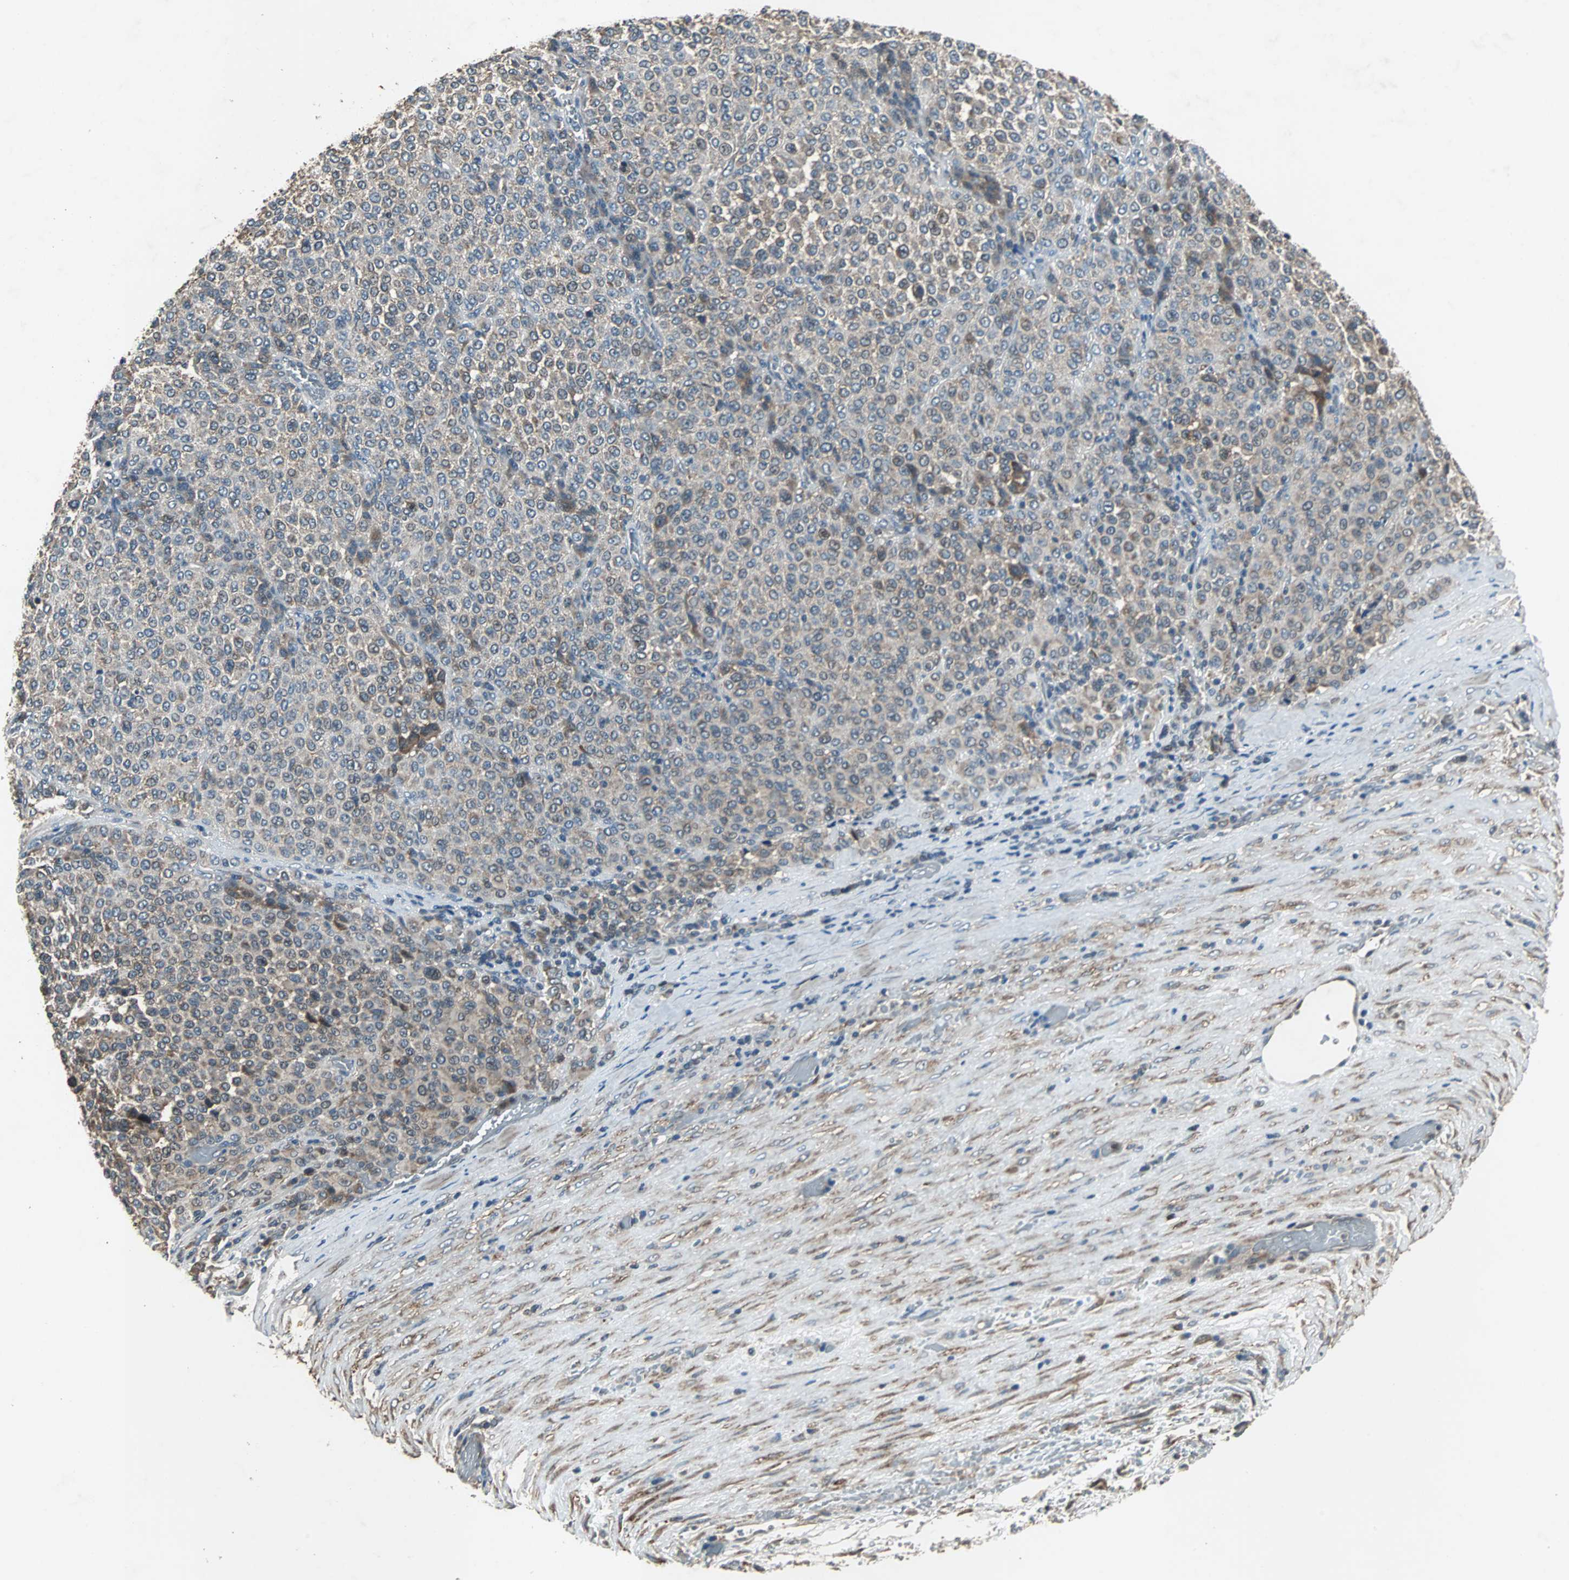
{"staining": {"intensity": "weak", "quantity": "<25%", "location": "cytoplasmic/membranous"}, "tissue": "melanoma", "cell_type": "Tumor cells", "image_type": "cancer", "snomed": [{"axis": "morphology", "description": "Malignant melanoma, Metastatic site"}, {"axis": "topography", "description": "Pancreas"}], "caption": "Immunohistochemical staining of melanoma shows no significant staining in tumor cells.", "gene": "SOS1", "patient": {"sex": "female", "age": 30}}